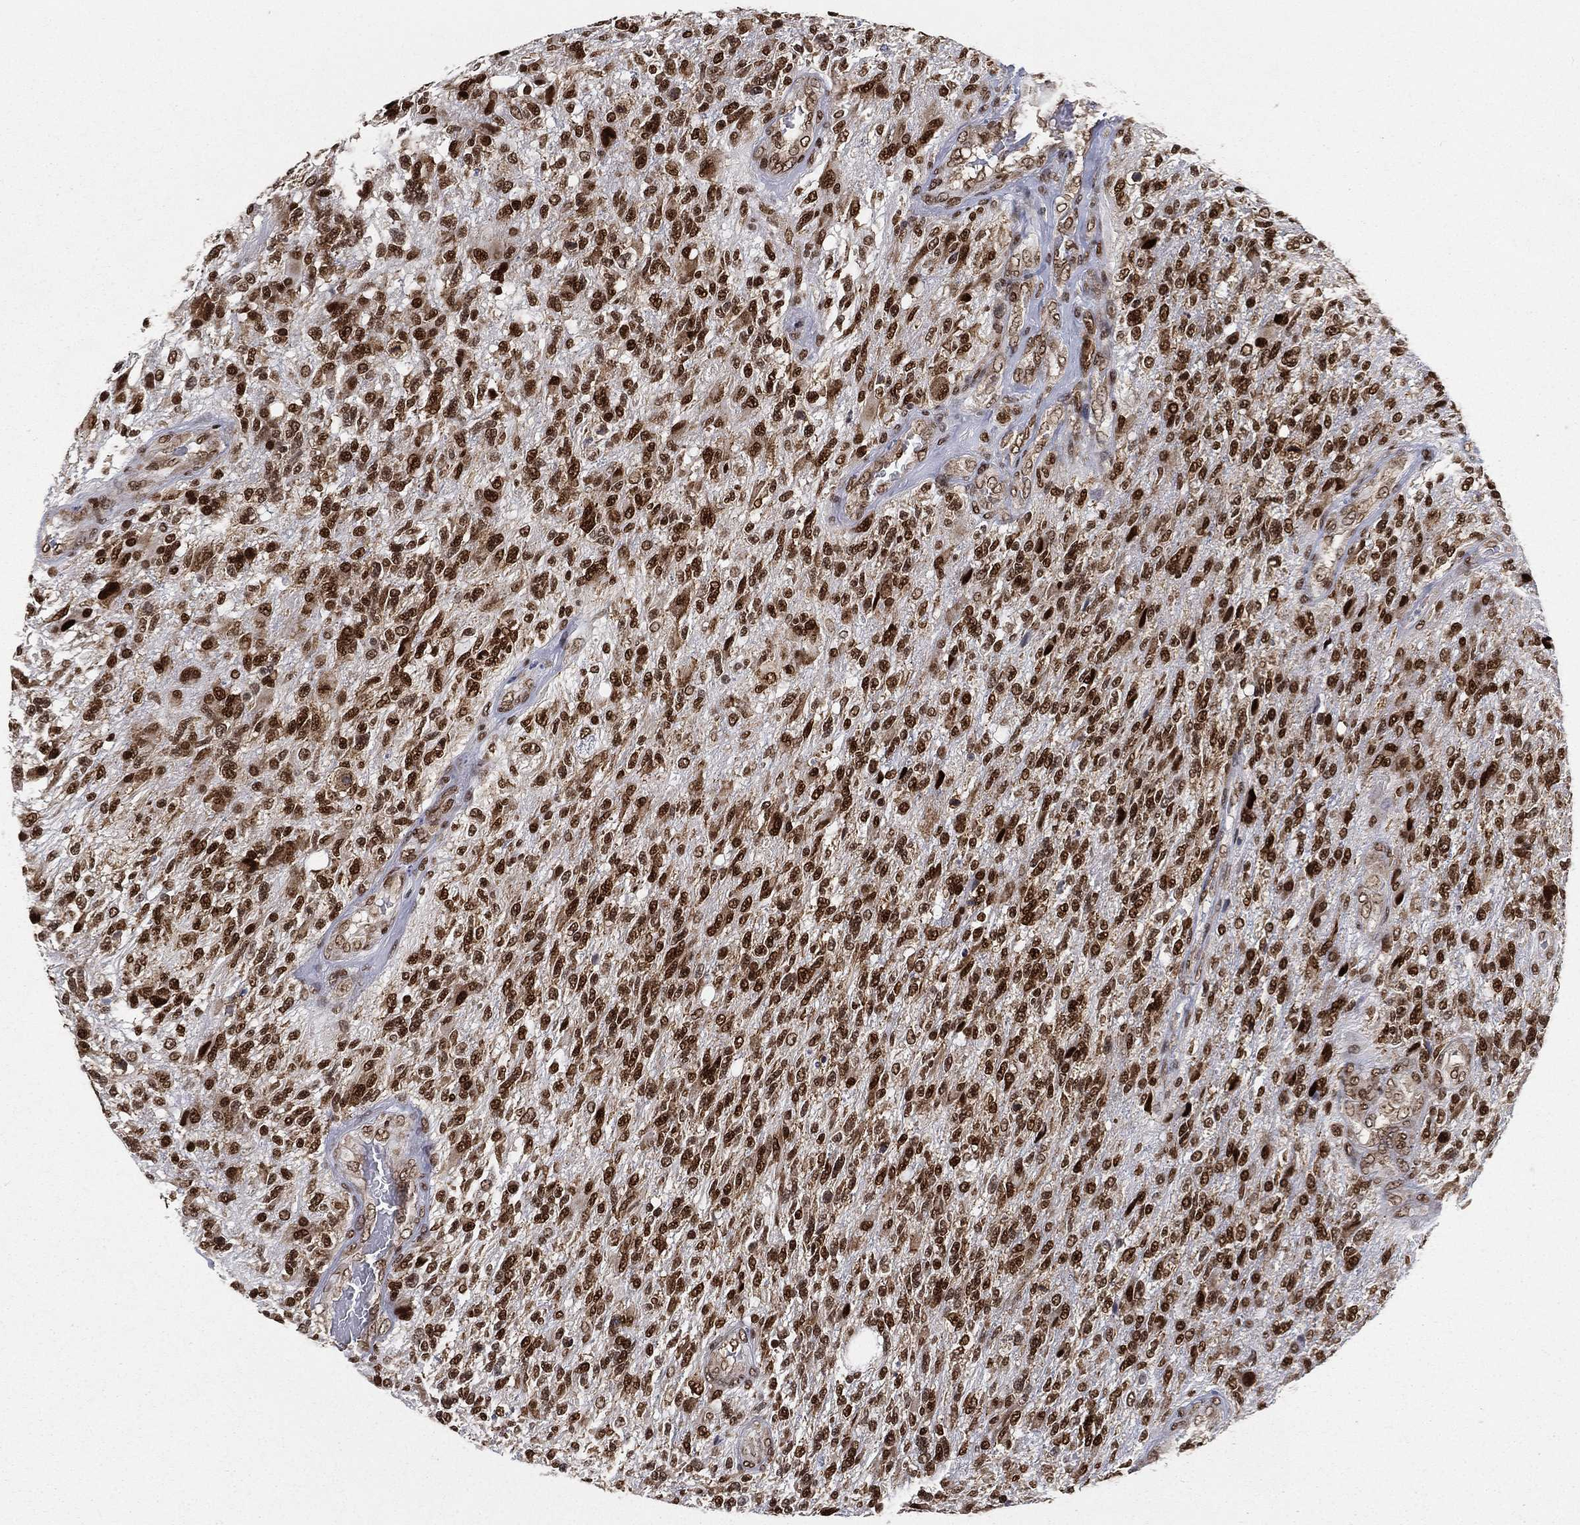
{"staining": {"intensity": "strong", "quantity": ">75%", "location": "nuclear"}, "tissue": "glioma", "cell_type": "Tumor cells", "image_type": "cancer", "snomed": [{"axis": "morphology", "description": "Glioma, malignant, High grade"}, {"axis": "topography", "description": "Brain"}], "caption": "DAB (3,3'-diaminobenzidine) immunohistochemical staining of human malignant glioma (high-grade) reveals strong nuclear protein positivity in approximately >75% of tumor cells. The staining was performed using DAB (3,3'-diaminobenzidine), with brown indicating positive protein expression. Nuclei are stained blue with hematoxylin.", "gene": "FUBP3", "patient": {"sex": "male", "age": 56}}